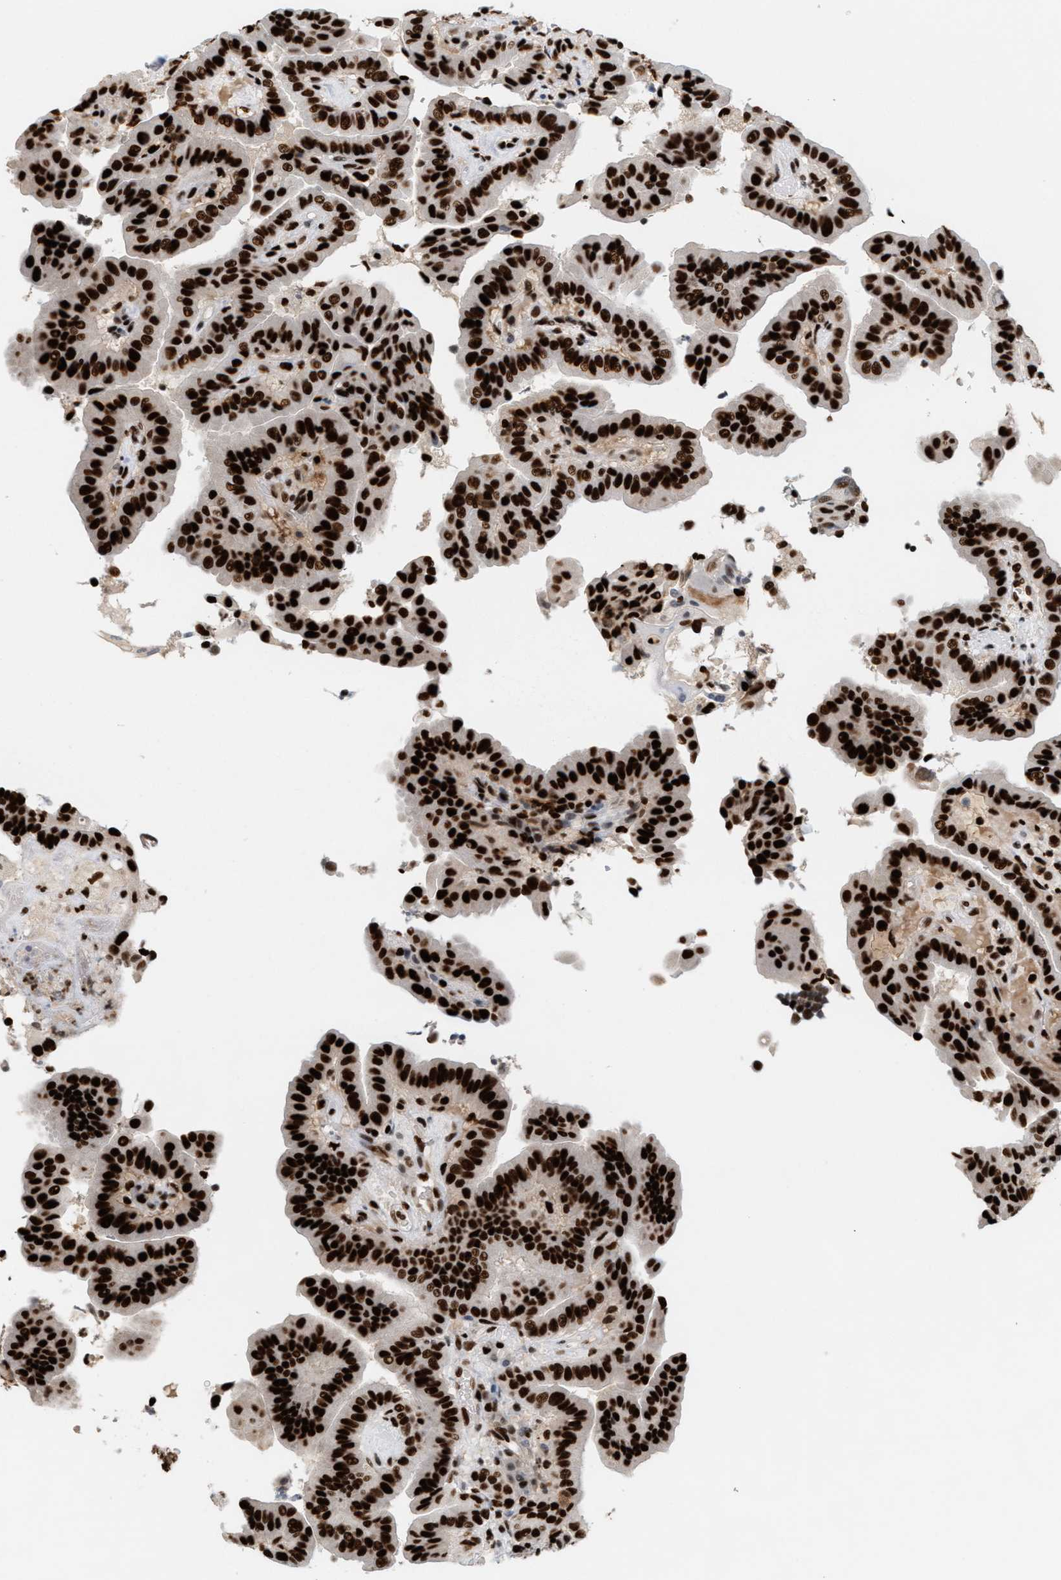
{"staining": {"intensity": "strong", "quantity": ">75%", "location": "nuclear"}, "tissue": "thyroid cancer", "cell_type": "Tumor cells", "image_type": "cancer", "snomed": [{"axis": "morphology", "description": "Papillary adenocarcinoma, NOS"}, {"axis": "topography", "description": "Thyroid gland"}], "caption": "IHC image of thyroid papillary adenocarcinoma stained for a protein (brown), which demonstrates high levels of strong nuclear positivity in about >75% of tumor cells.", "gene": "RNASEK-C17orf49", "patient": {"sex": "male", "age": 33}}